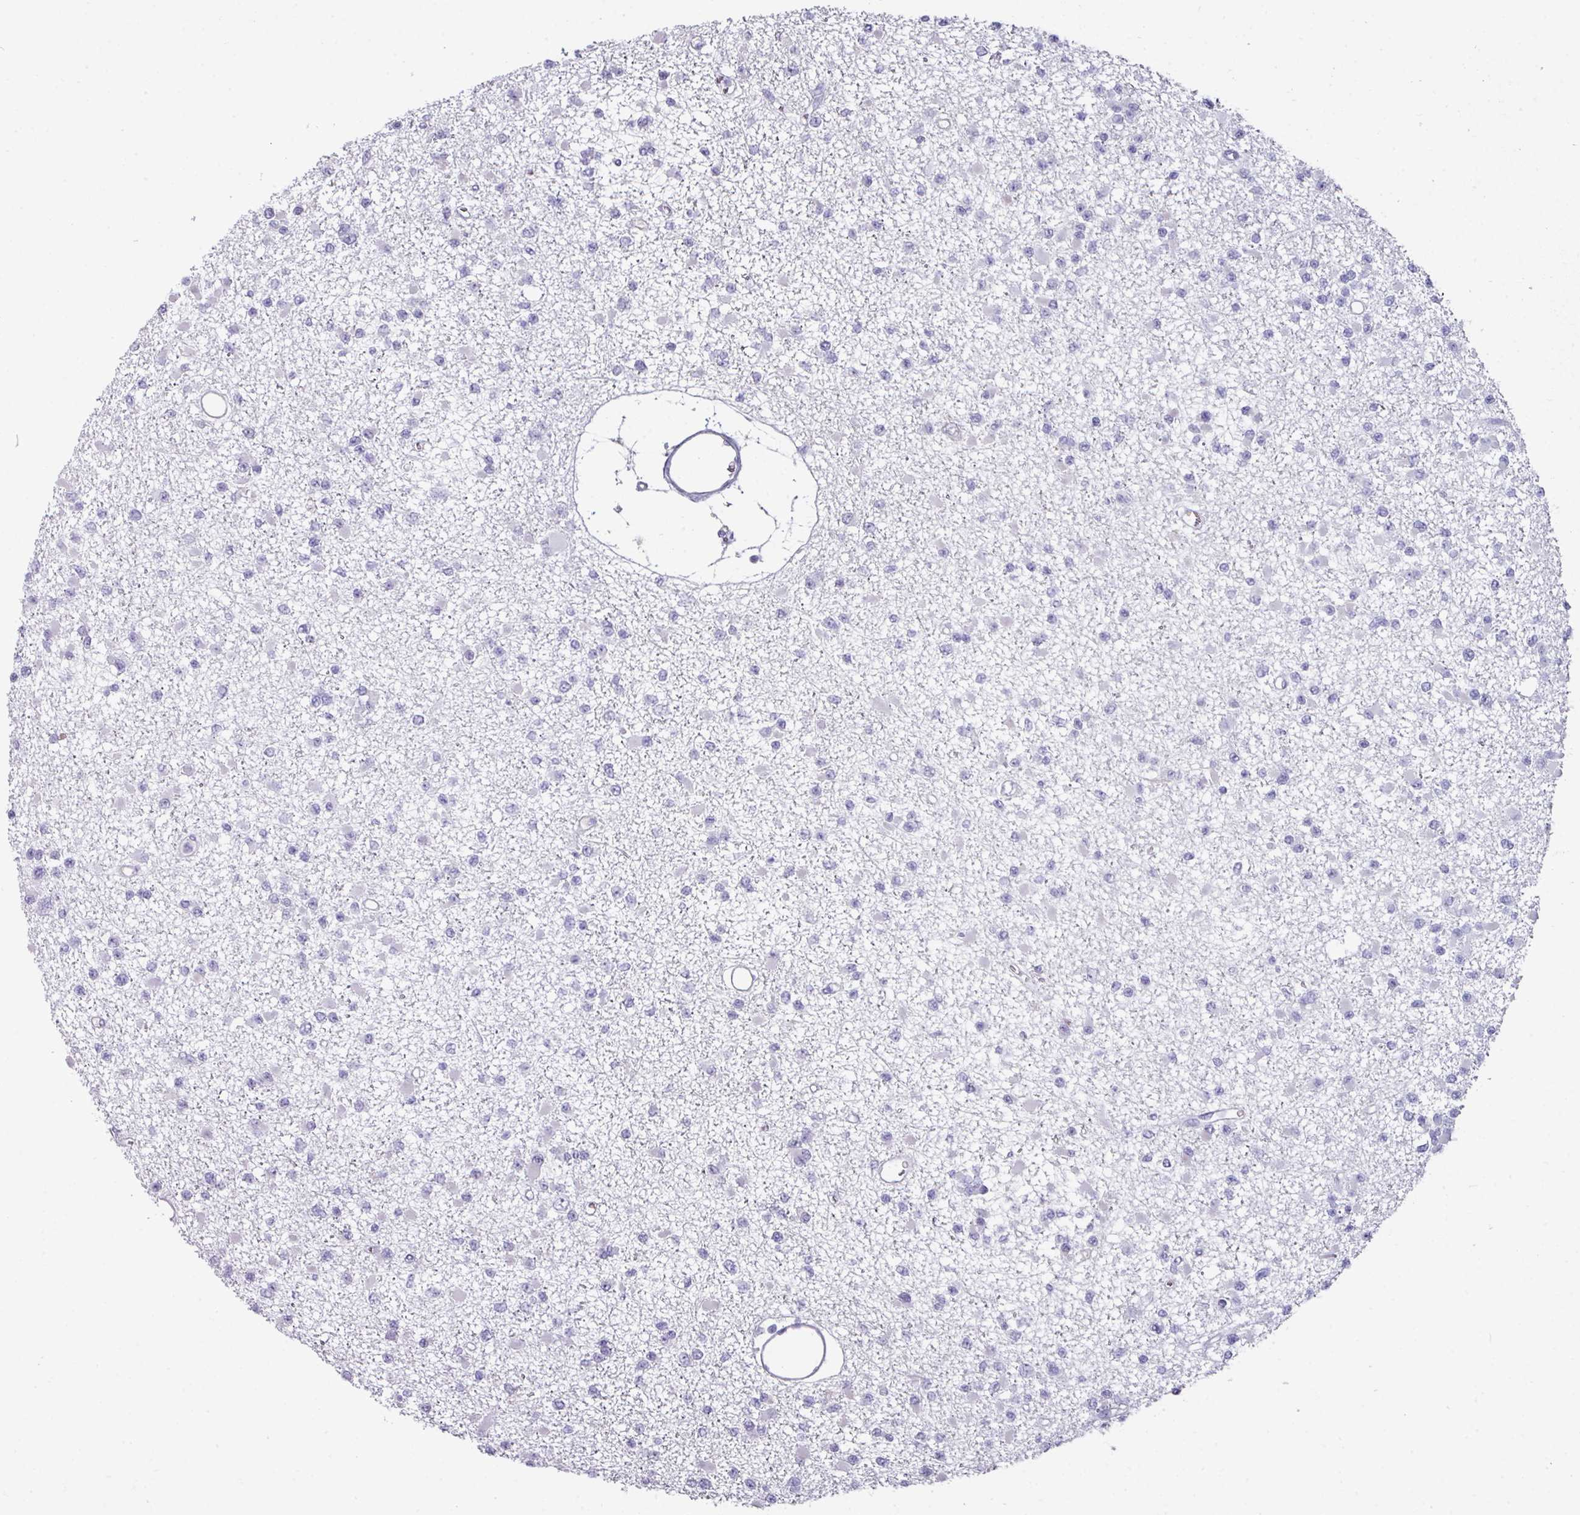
{"staining": {"intensity": "negative", "quantity": "none", "location": "none"}, "tissue": "glioma", "cell_type": "Tumor cells", "image_type": "cancer", "snomed": [{"axis": "morphology", "description": "Glioma, malignant, Low grade"}, {"axis": "topography", "description": "Brain"}], "caption": "Immunohistochemistry (IHC) of human glioma demonstrates no positivity in tumor cells.", "gene": "BMS1", "patient": {"sex": "female", "age": 22}}